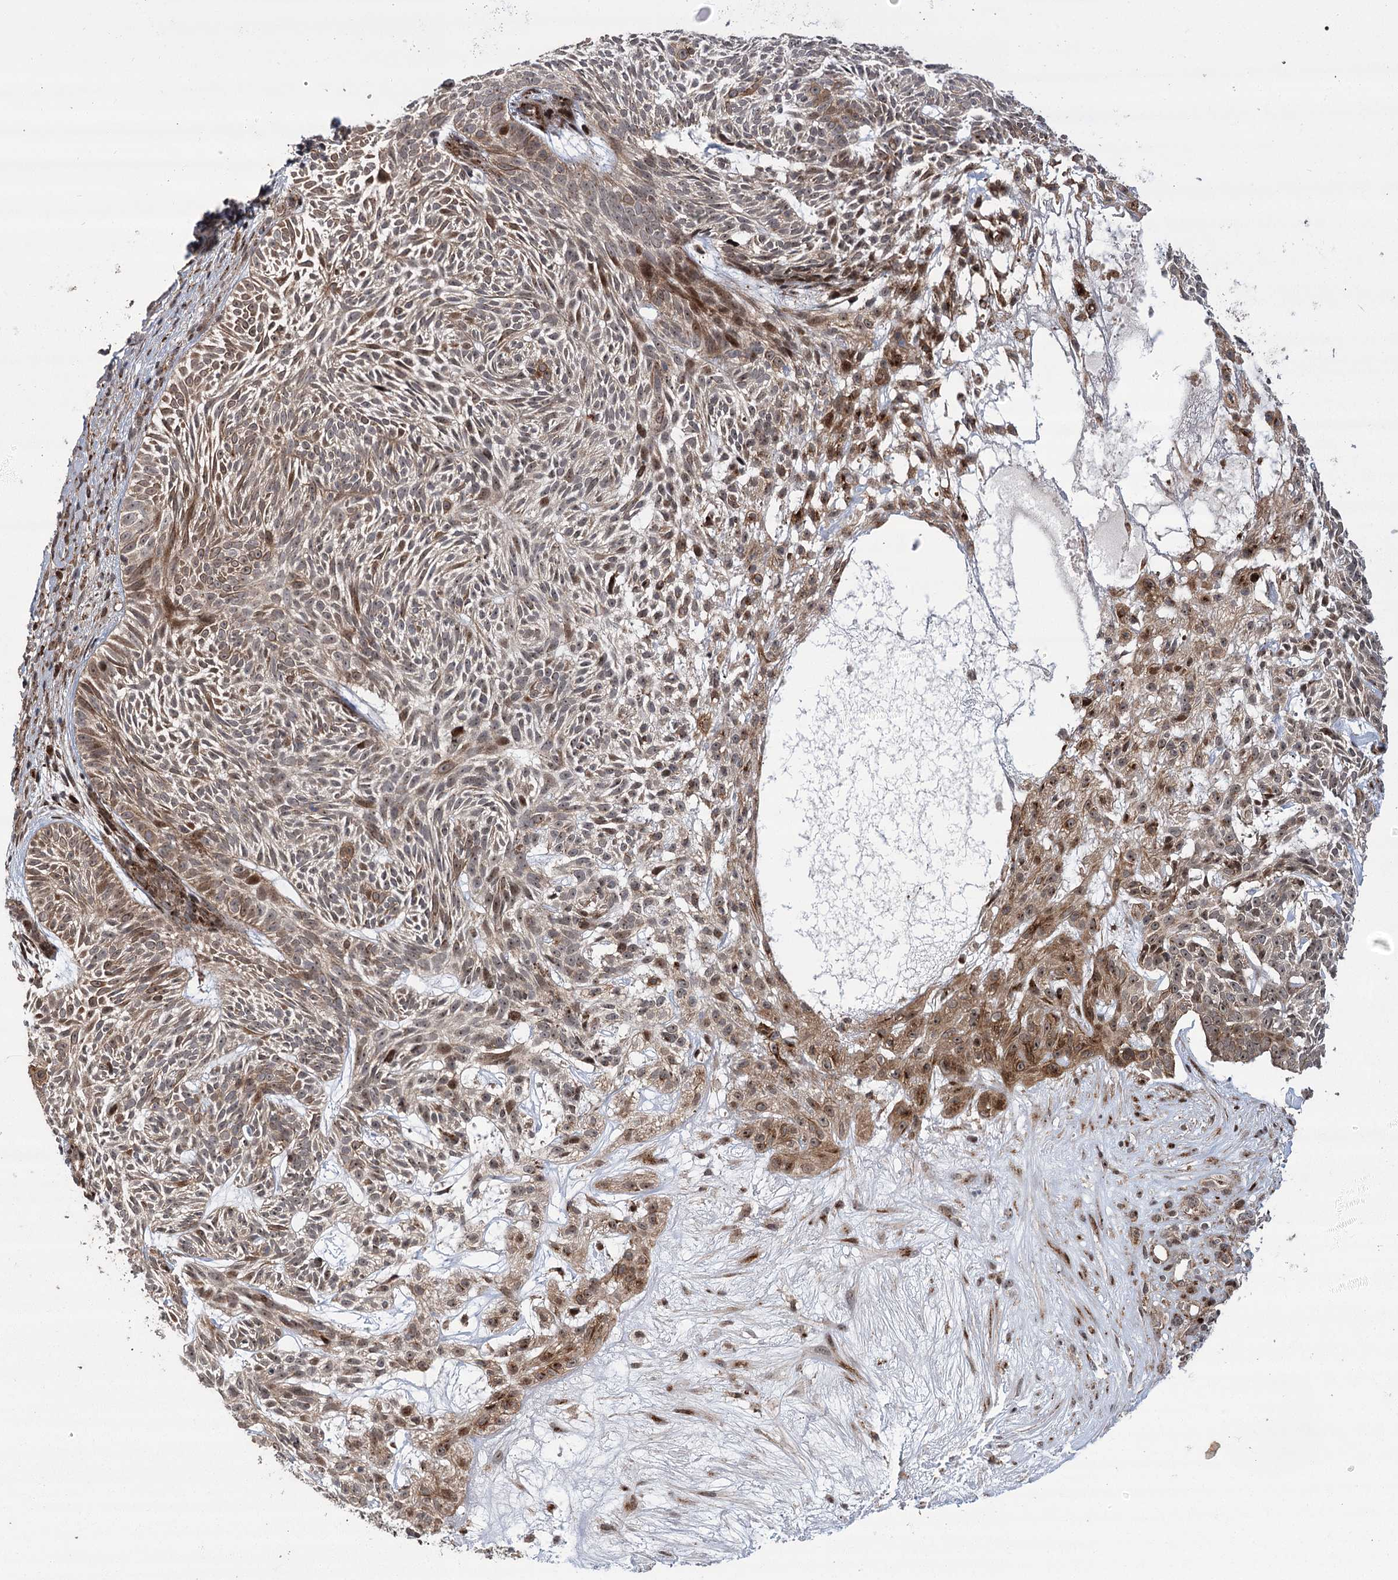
{"staining": {"intensity": "moderate", "quantity": ">75%", "location": "cytoplasmic/membranous,nuclear"}, "tissue": "skin cancer", "cell_type": "Tumor cells", "image_type": "cancer", "snomed": [{"axis": "morphology", "description": "Basal cell carcinoma"}, {"axis": "topography", "description": "Skin"}], "caption": "Skin basal cell carcinoma stained for a protein demonstrates moderate cytoplasmic/membranous and nuclear positivity in tumor cells. The protein is stained brown, and the nuclei are stained in blue (DAB (3,3'-diaminobenzidine) IHC with brightfield microscopy, high magnification).", "gene": "PARM1", "patient": {"sex": "male", "age": 75}}